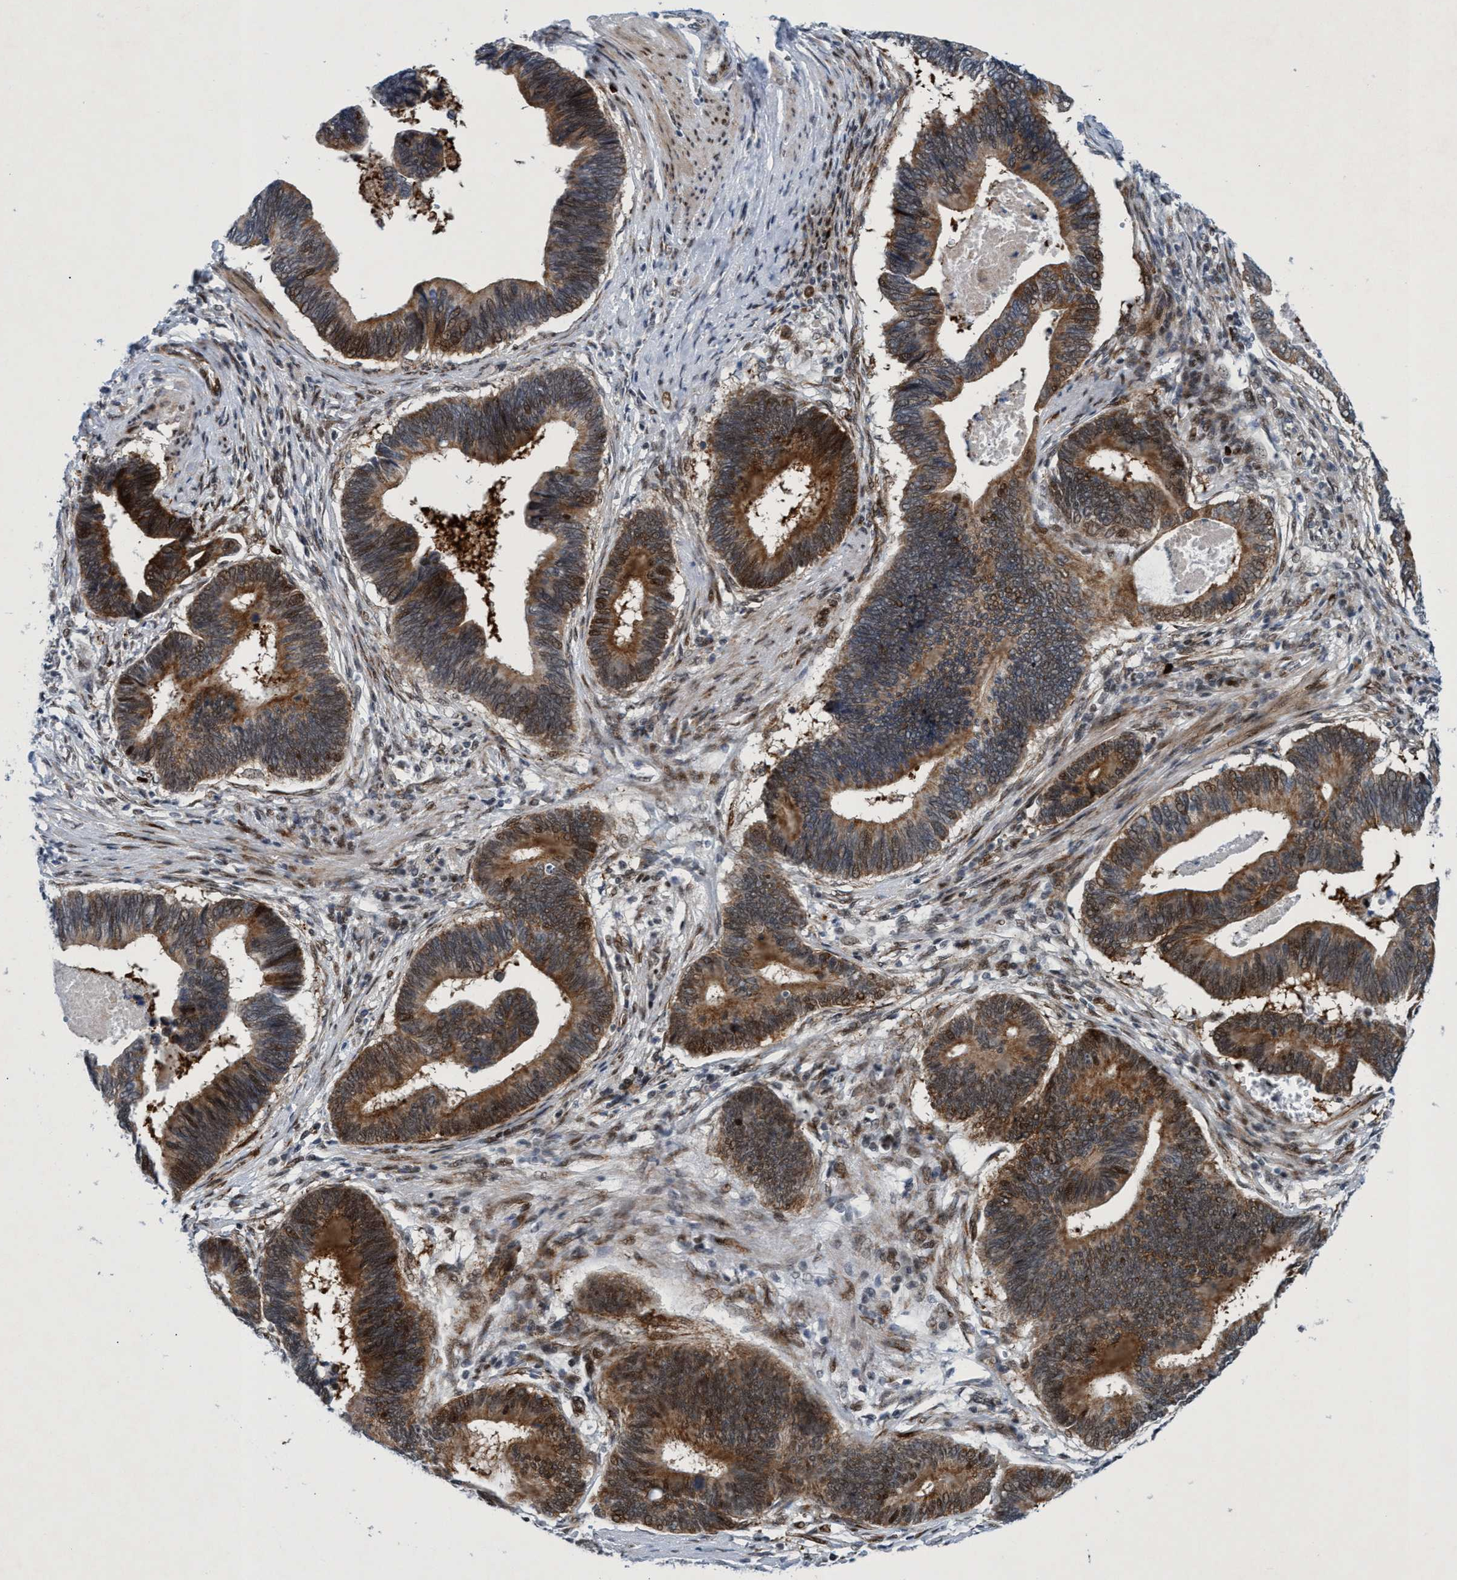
{"staining": {"intensity": "moderate", "quantity": ">75%", "location": "cytoplasmic/membranous"}, "tissue": "pancreatic cancer", "cell_type": "Tumor cells", "image_type": "cancer", "snomed": [{"axis": "morphology", "description": "Adenocarcinoma, NOS"}, {"axis": "topography", "description": "Pancreas"}], "caption": "An immunohistochemistry histopathology image of tumor tissue is shown. Protein staining in brown shows moderate cytoplasmic/membranous positivity in pancreatic adenocarcinoma within tumor cells. The staining was performed using DAB (3,3'-diaminobenzidine) to visualize the protein expression in brown, while the nuclei were stained in blue with hematoxylin (Magnification: 20x).", "gene": "CWC27", "patient": {"sex": "female", "age": 70}}